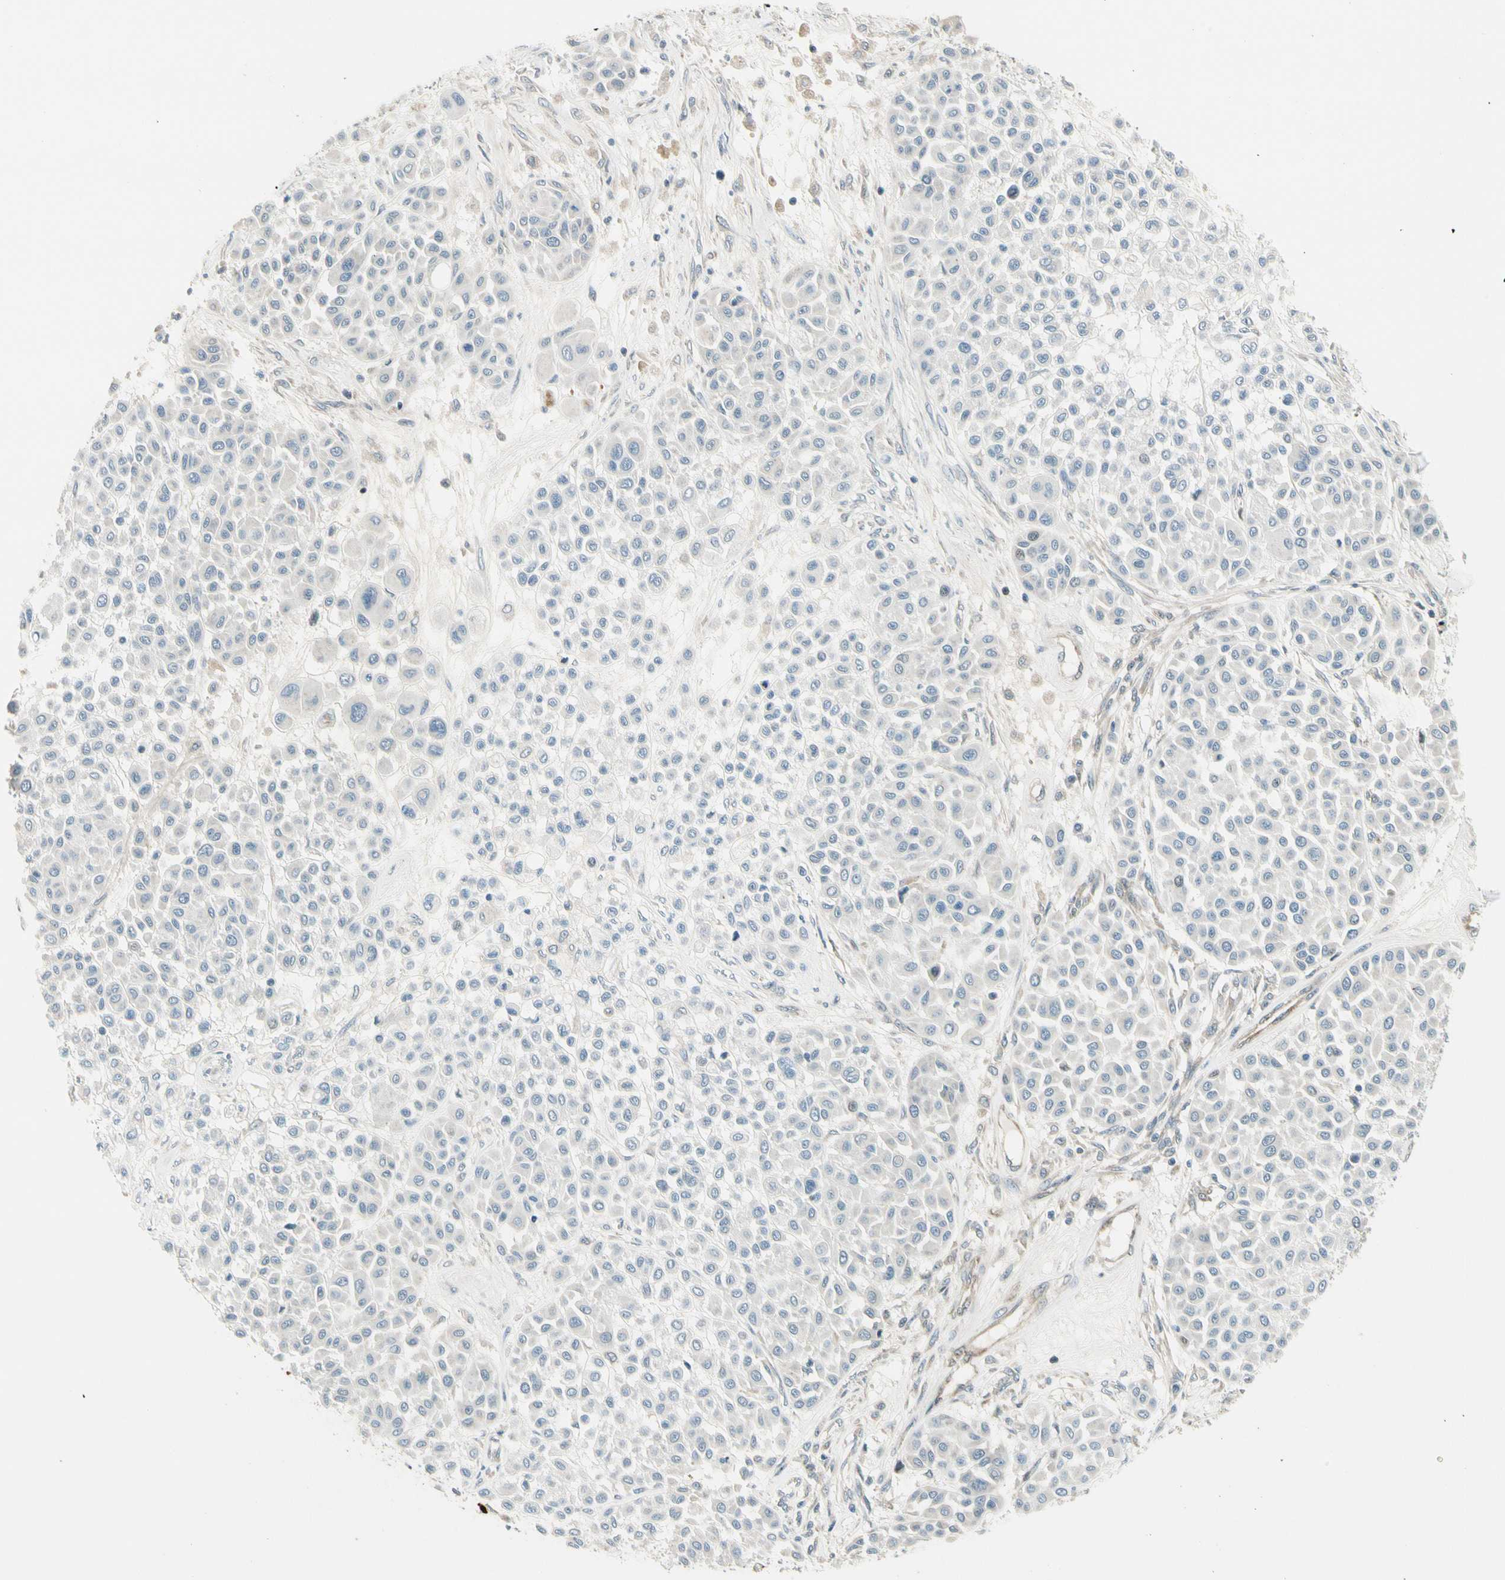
{"staining": {"intensity": "negative", "quantity": "none", "location": "none"}, "tissue": "melanoma", "cell_type": "Tumor cells", "image_type": "cancer", "snomed": [{"axis": "morphology", "description": "Malignant melanoma, Metastatic site"}, {"axis": "topography", "description": "Soft tissue"}], "caption": "Tumor cells show no significant protein positivity in melanoma. Brightfield microscopy of IHC stained with DAB (3,3'-diaminobenzidine) (brown) and hematoxylin (blue), captured at high magnification.", "gene": "SVBP", "patient": {"sex": "male", "age": 41}}